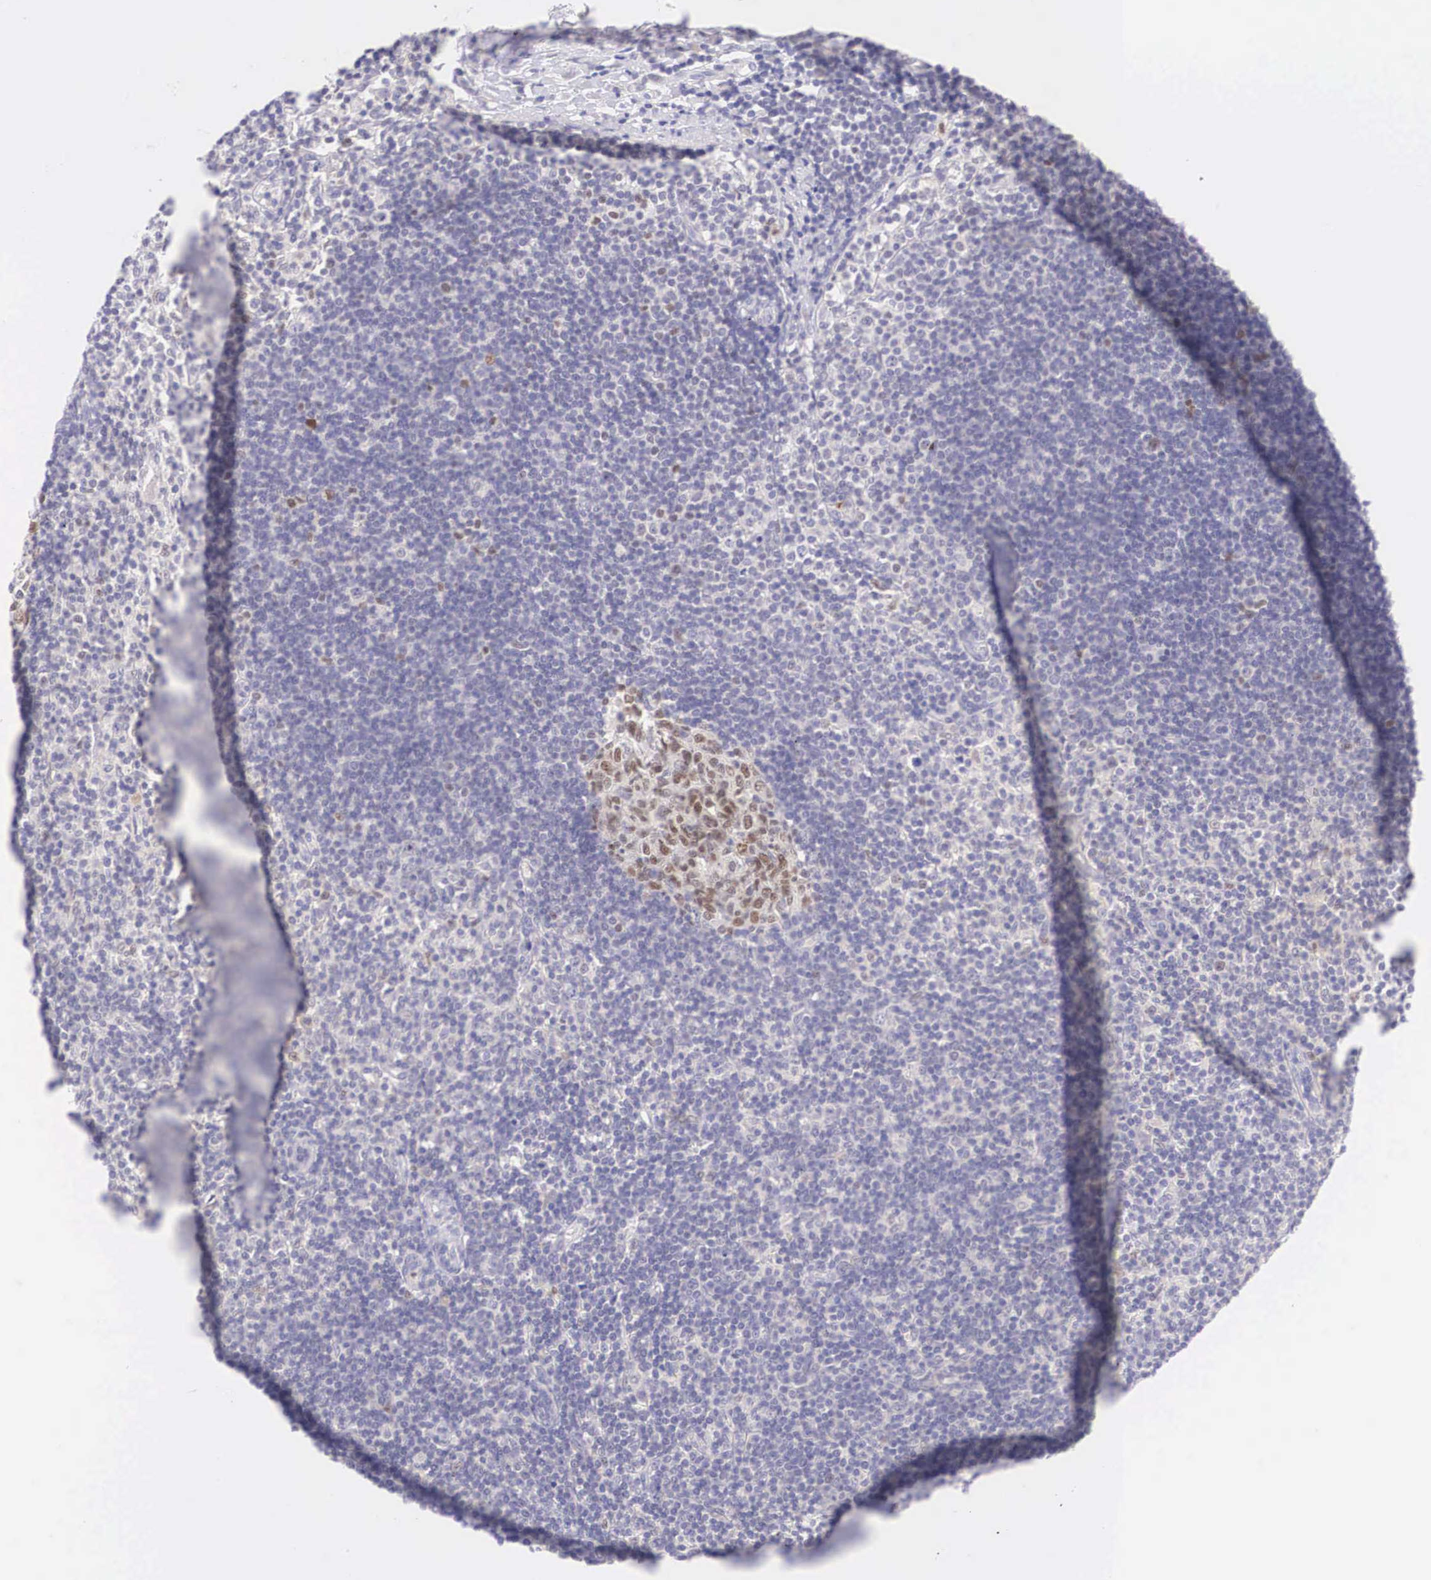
{"staining": {"intensity": "moderate", "quantity": "25%-75%", "location": "nuclear"}, "tissue": "lymph node", "cell_type": "Germinal center cells", "image_type": "normal", "snomed": [{"axis": "morphology", "description": "Normal tissue, NOS"}, {"axis": "topography", "description": "Lymph node"}], "caption": "Immunohistochemical staining of benign lymph node reveals medium levels of moderate nuclear expression in about 25%-75% of germinal center cells. The protein is stained brown, and the nuclei are stained in blue (DAB IHC with brightfield microscopy, high magnification).", "gene": "BCL6", "patient": {"sex": "female", "age": 53}}